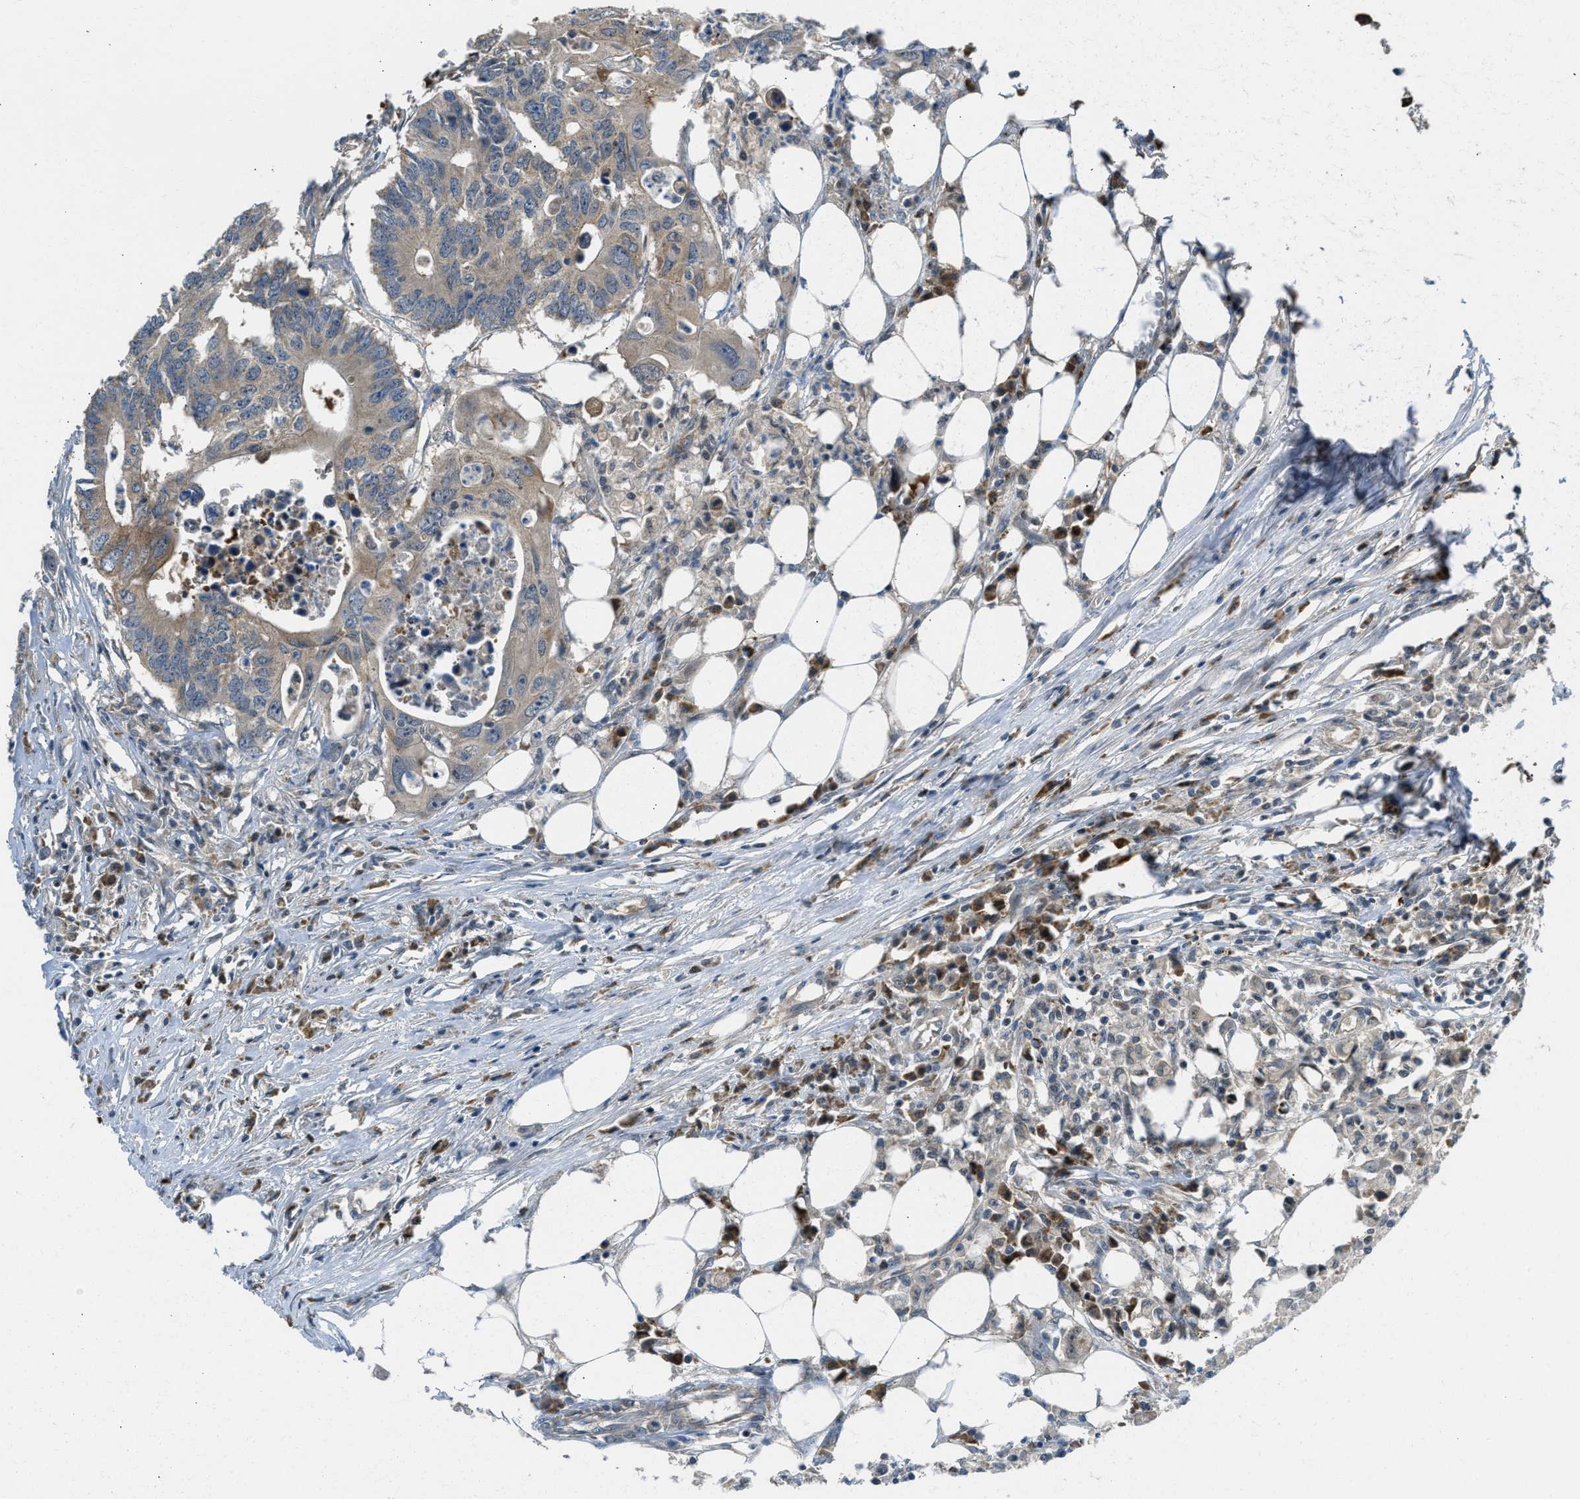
{"staining": {"intensity": "weak", "quantity": ">75%", "location": "cytoplasmic/membranous"}, "tissue": "colorectal cancer", "cell_type": "Tumor cells", "image_type": "cancer", "snomed": [{"axis": "morphology", "description": "Adenocarcinoma, NOS"}, {"axis": "topography", "description": "Colon"}], "caption": "Protein staining by immunohistochemistry displays weak cytoplasmic/membranous positivity in approximately >75% of tumor cells in colorectal adenocarcinoma.", "gene": "SESN2", "patient": {"sex": "male", "age": 71}}